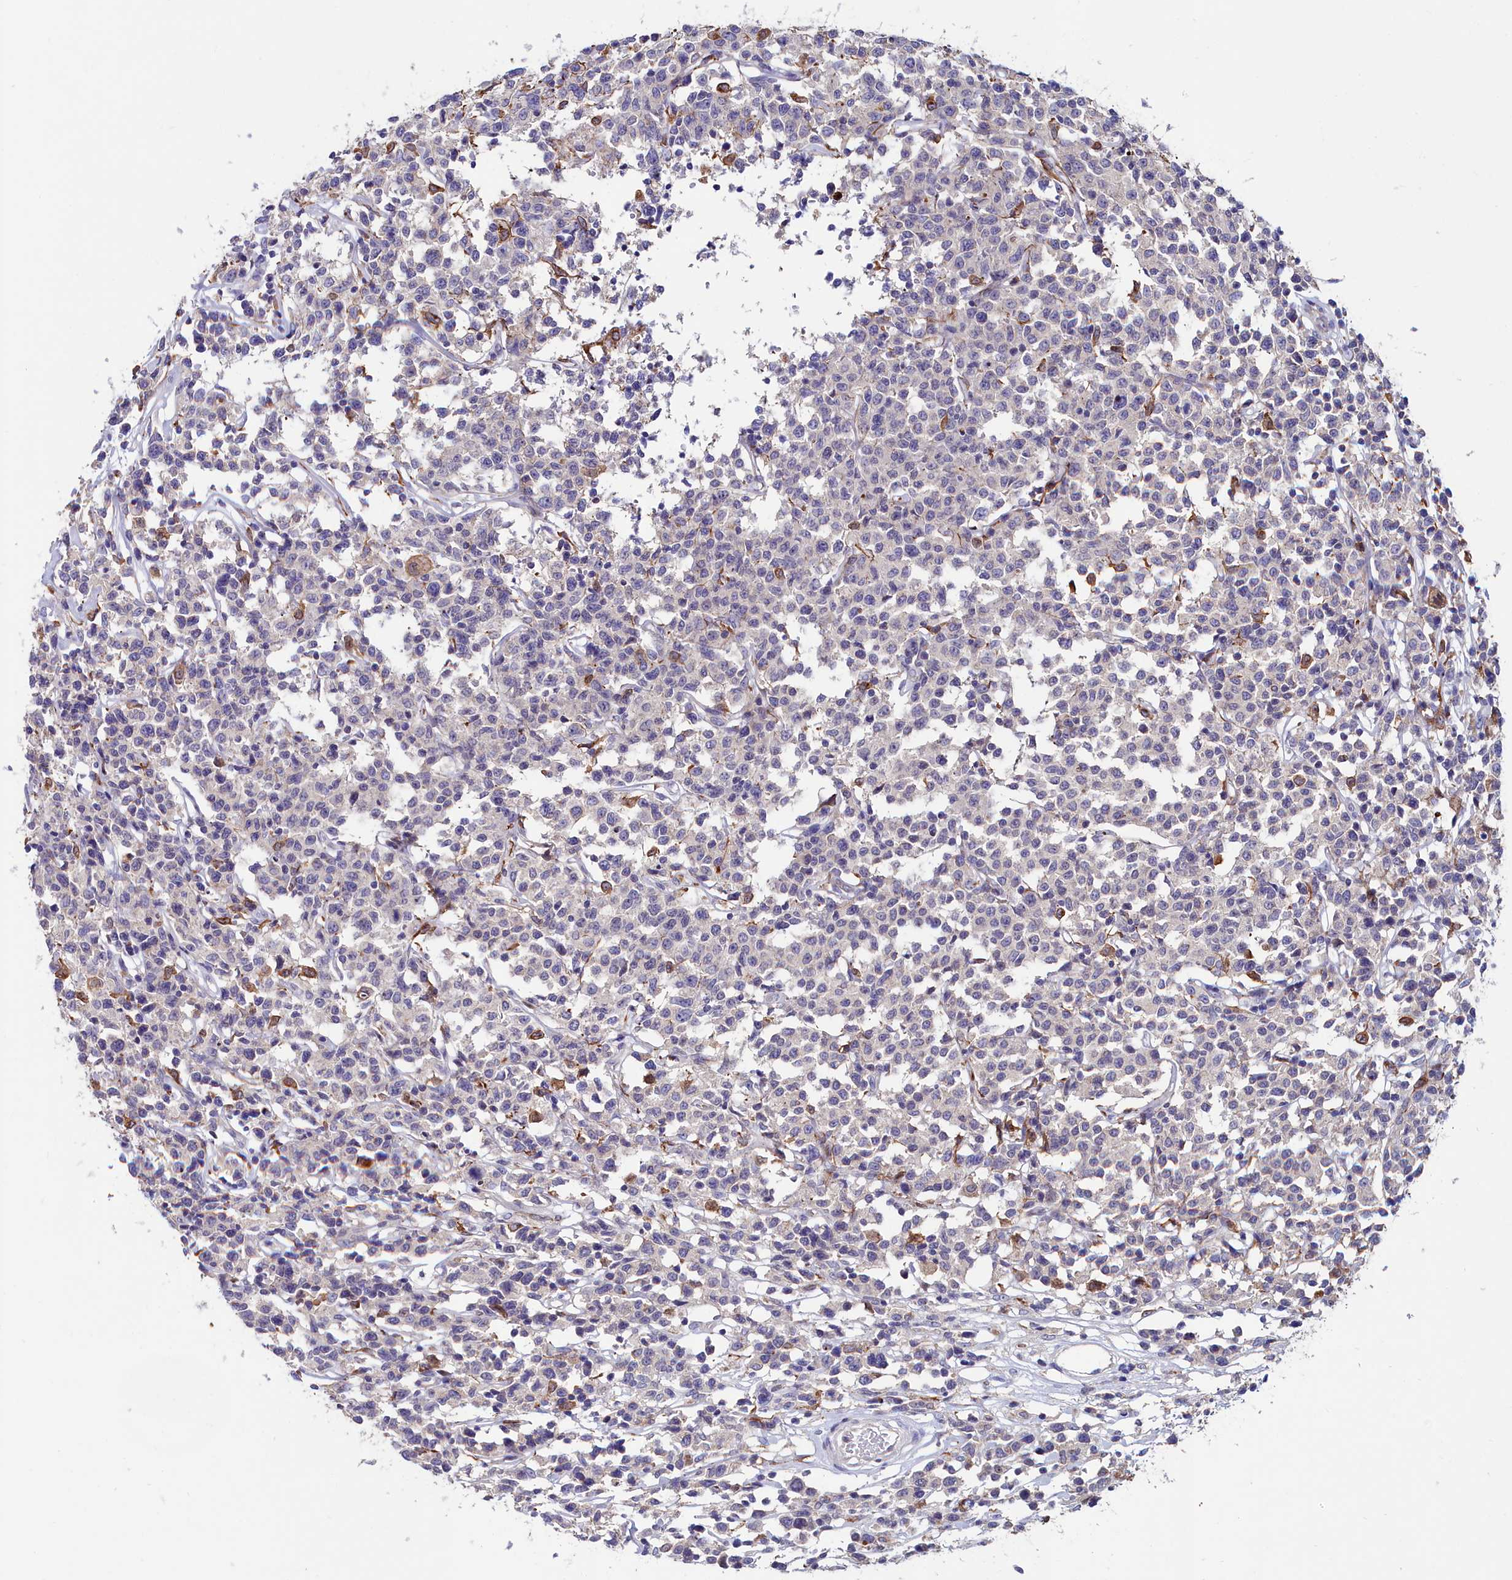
{"staining": {"intensity": "negative", "quantity": "none", "location": "none"}, "tissue": "lymphoma", "cell_type": "Tumor cells", "image_type": "cancer", "snomed": [{"axis": "morphology", "description": "Malignant lymphoma, non-Hodgkin's type, Low grade"}, {"axis": "topography", "description": "Small intestine"}], "caption": "Lymphoma was stained to show a protein in brown. There is no significant expression in tumor cells.", "gene": "AMBRA1", "patient": {"sex": "female", "age": 59}}